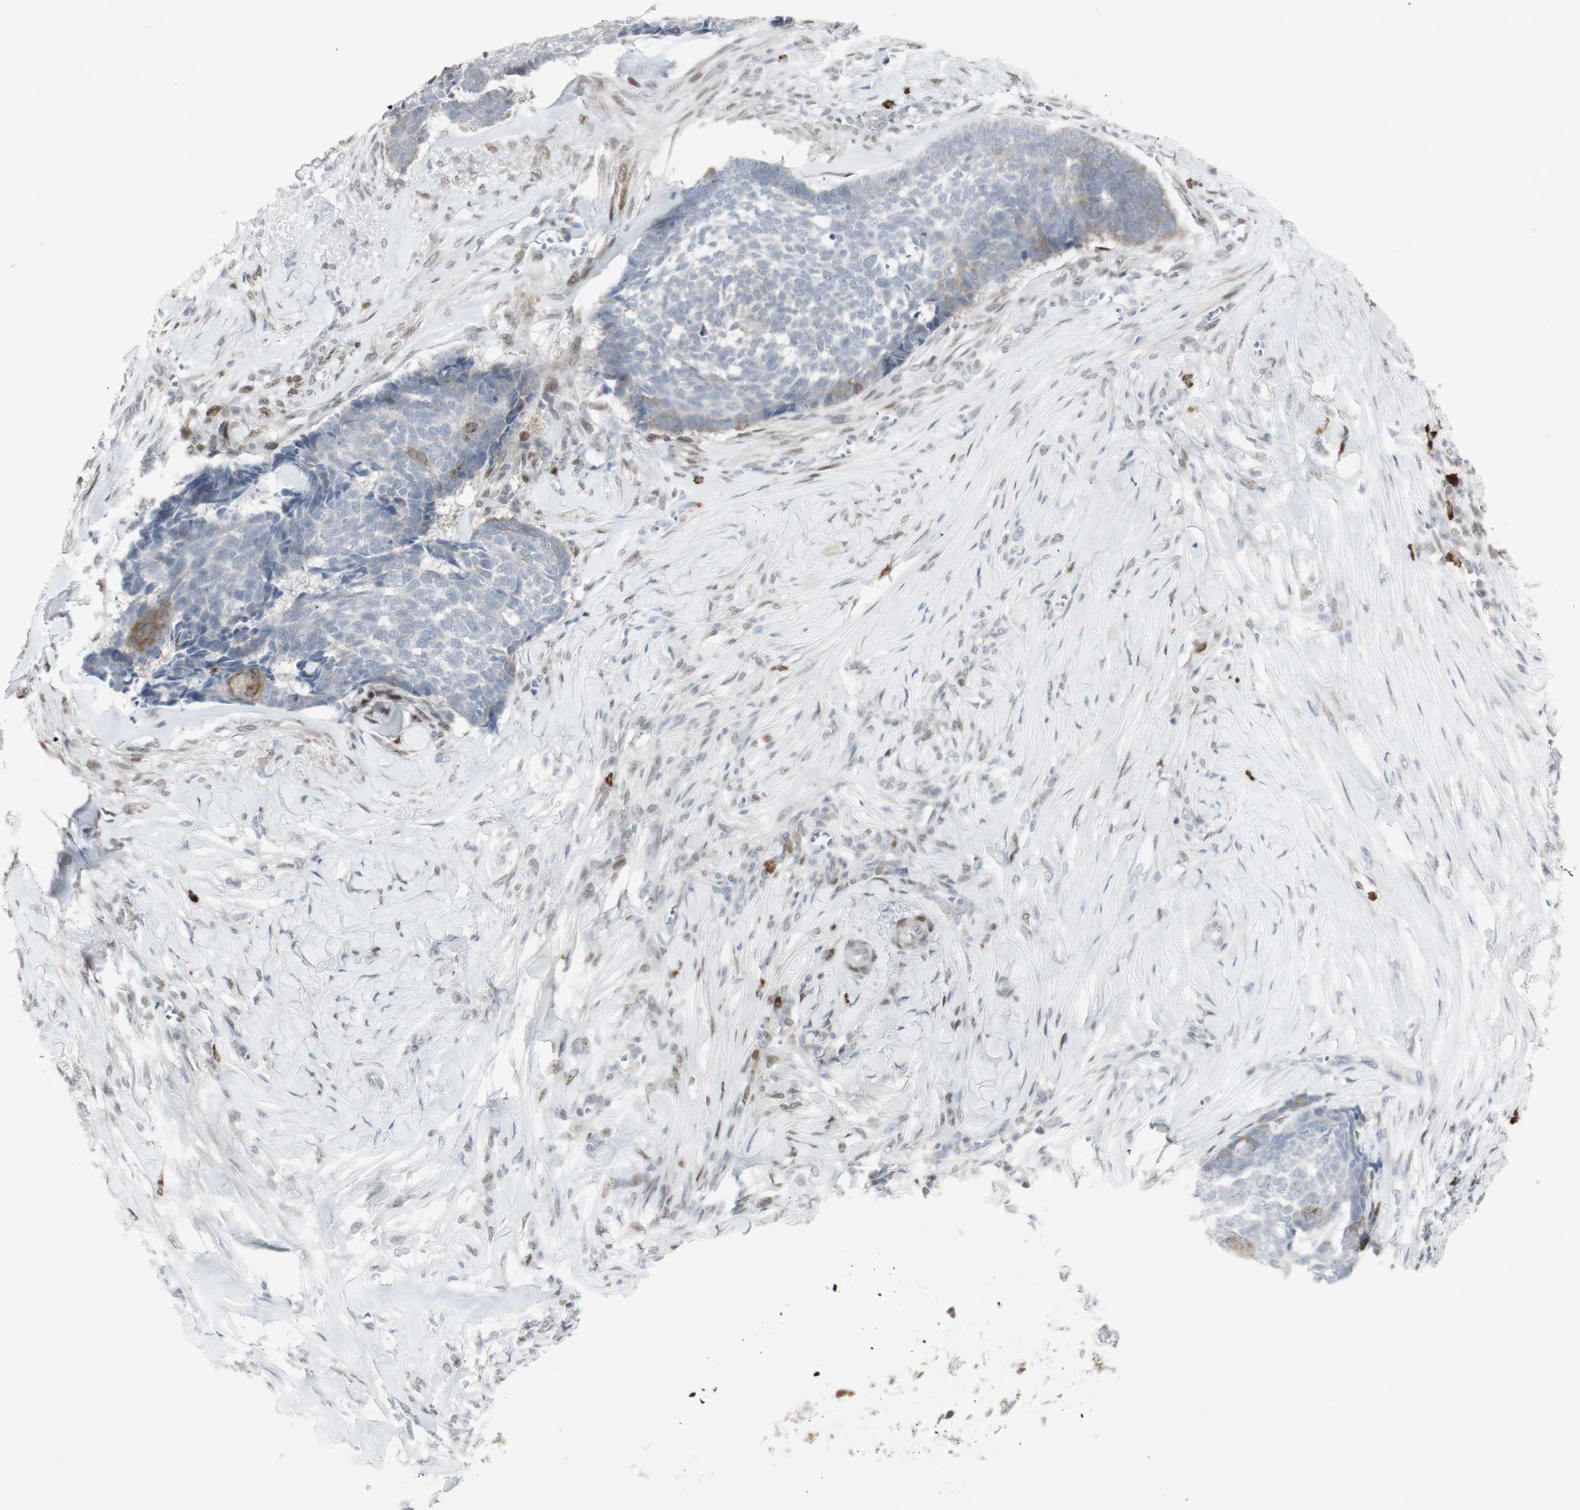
{"staining": {"intensity": "moderate", "quantity": "<25%", "location": "cytoplasmic/membranous"}, "tissue": "skin cancer", "cell_type": "Tumor cells", "image_type": "cancer", "snomed": [{"axis": "morphology", "description": "Basal cell carcinoma"}, {"axis": "topography", "description": "Skin"}], "caption": "Immunohistochemical staining of skin cancer displays low levels of moderate cytoplasmic/membranous protein staining in about <25% of tumor cells.", "gene": "C1orf116", "patient": {"sex": "male", "age": 84}}